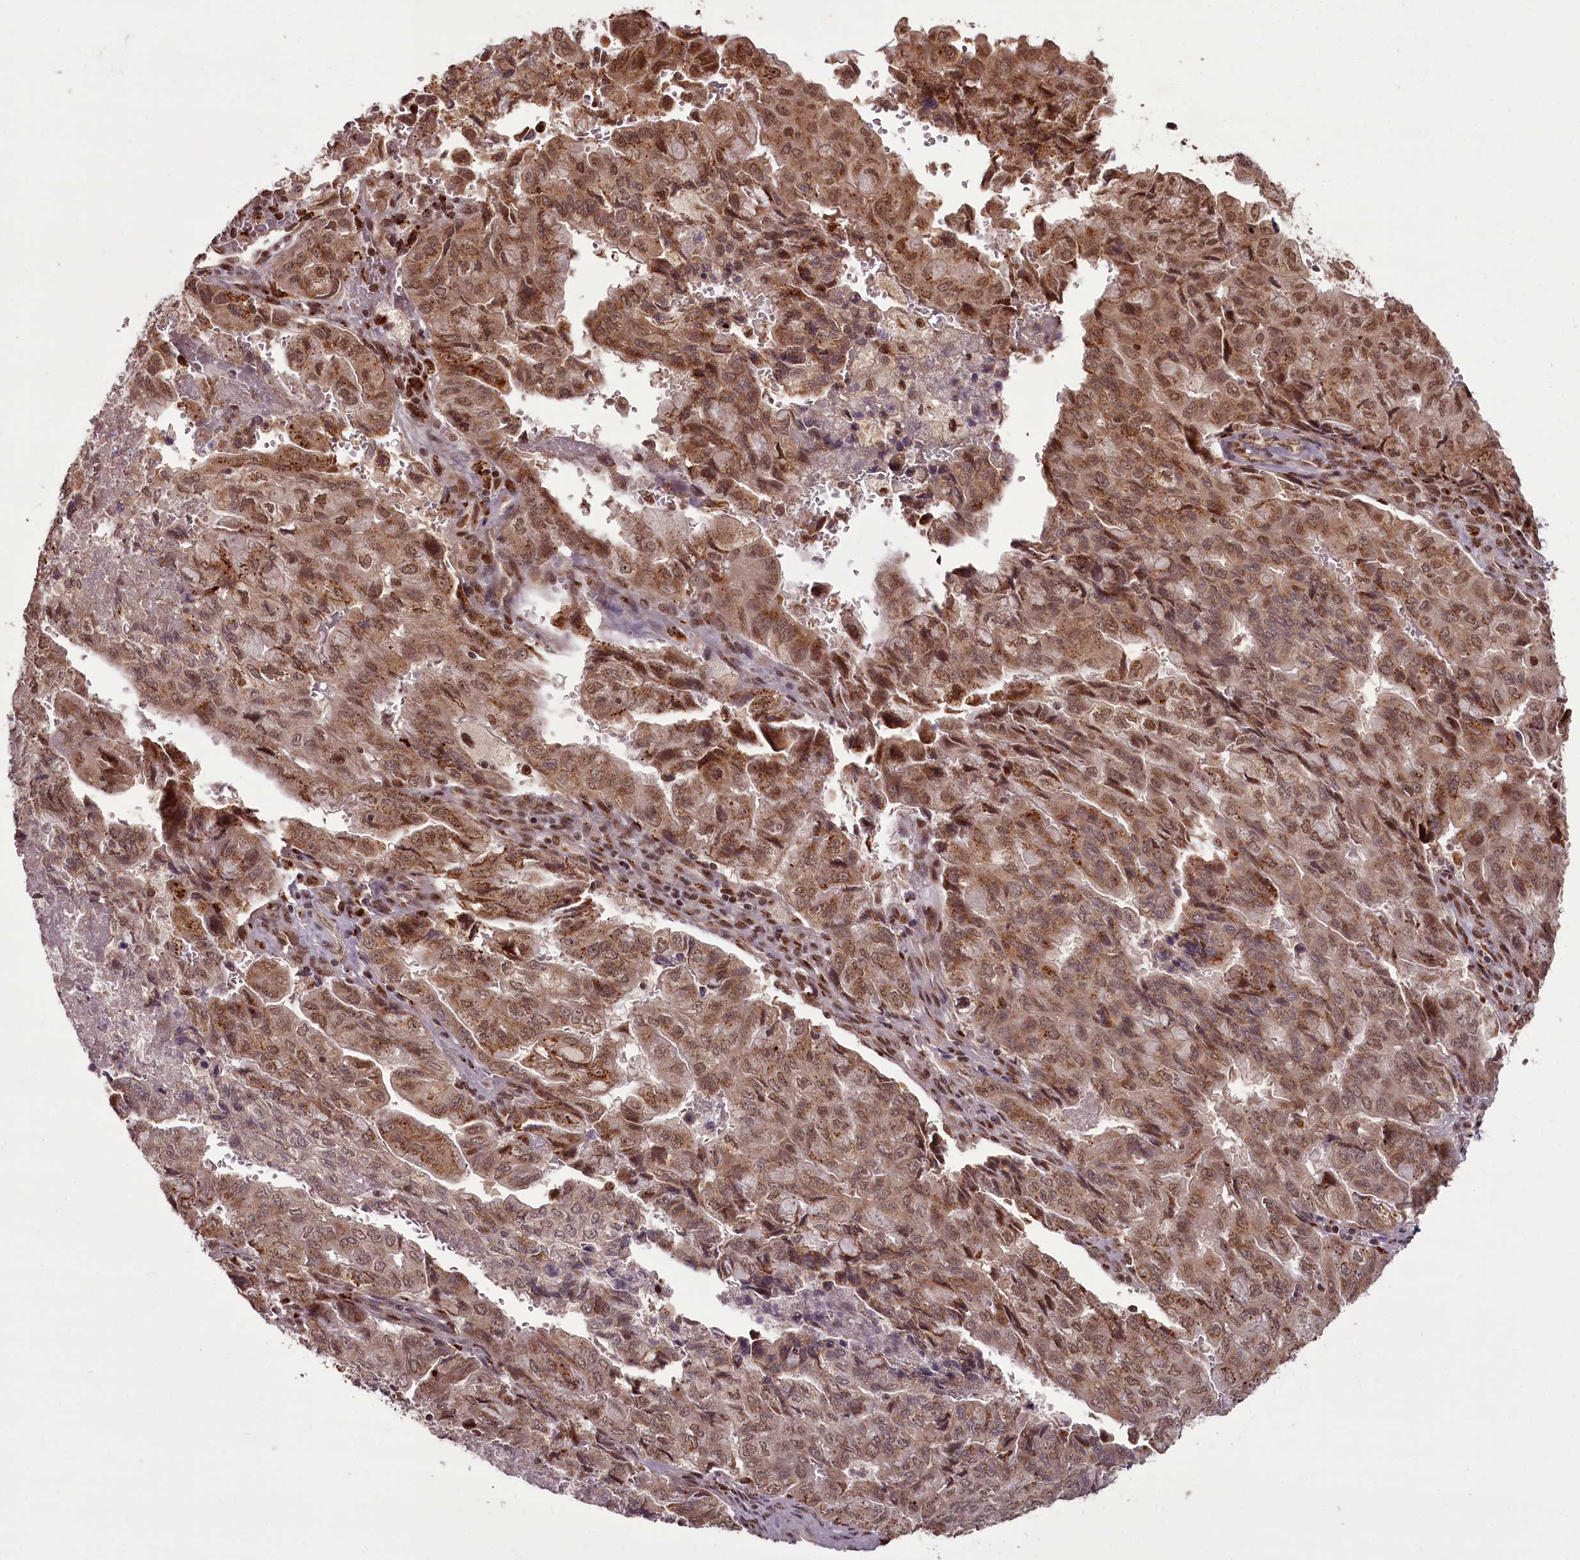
{"staining": {"intensity": "moderate", "quantity": ">75%", "location": "cytoplasmic/membranous,nuclear"}, "tissue": "pancreatic cancer", "cell_type": "Tumor cells", "image_type": "cancer", "snomed": [{"axis": "morphology", "description": "Adenocarcinoma, NOS"}, {"axis": "topography", "description": "Pancreas"}], "caption": "IHC photomicrograph of human adenocarcinoma (pancreatic) stained for a protein (brown), which demonstrates medium levels of moderate cytoplasmic/membranous and nuclear staining in approximately >75% of tumor cells.", "gene": "CEP83", "patient": {"sex": "male", "age": 59}}